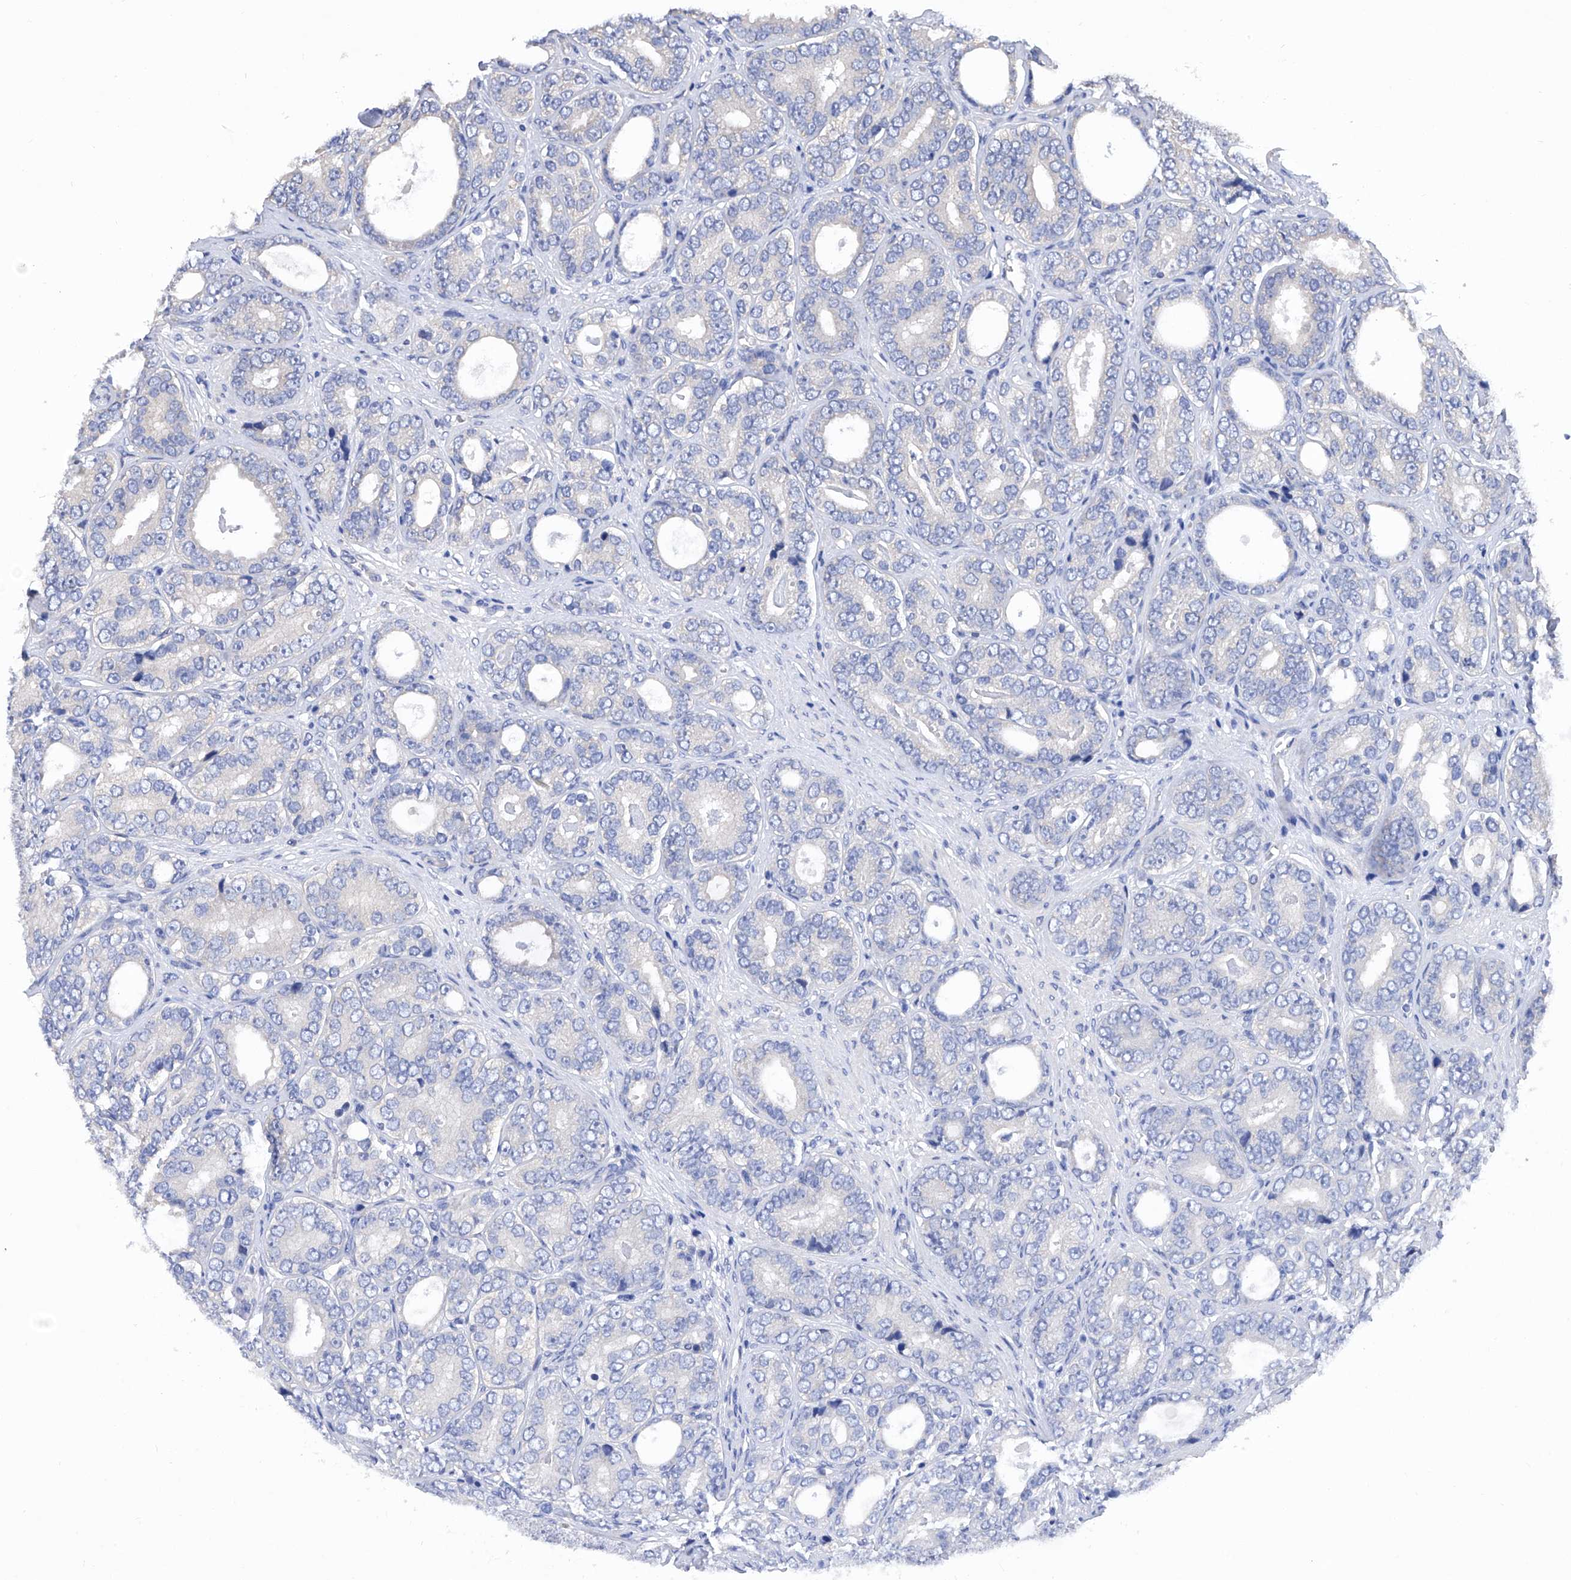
{"staining": {"intensity": "negative", "quantity": "none", "location": "none"}, "tissue": "prostate cancer", "cell_type": "Tumor cells", "image_type": "cancer", "snomed": [{"axis": "morphology", "description": "Adenocarcinoma, High grade"}, {"axis": "topography", "description": "Prostate"}], "caption": "Tumor cells show no significant expression in prostate cancer. The staining was performed using DAB (3,3'-diaminobenzidine) to visualize the protein expression in brown, while the nuclei were stained in blue with hematoxylin (Magnification: 20x).", "gene": "USP45", "patient": {"sex": "male", "age": 56}}